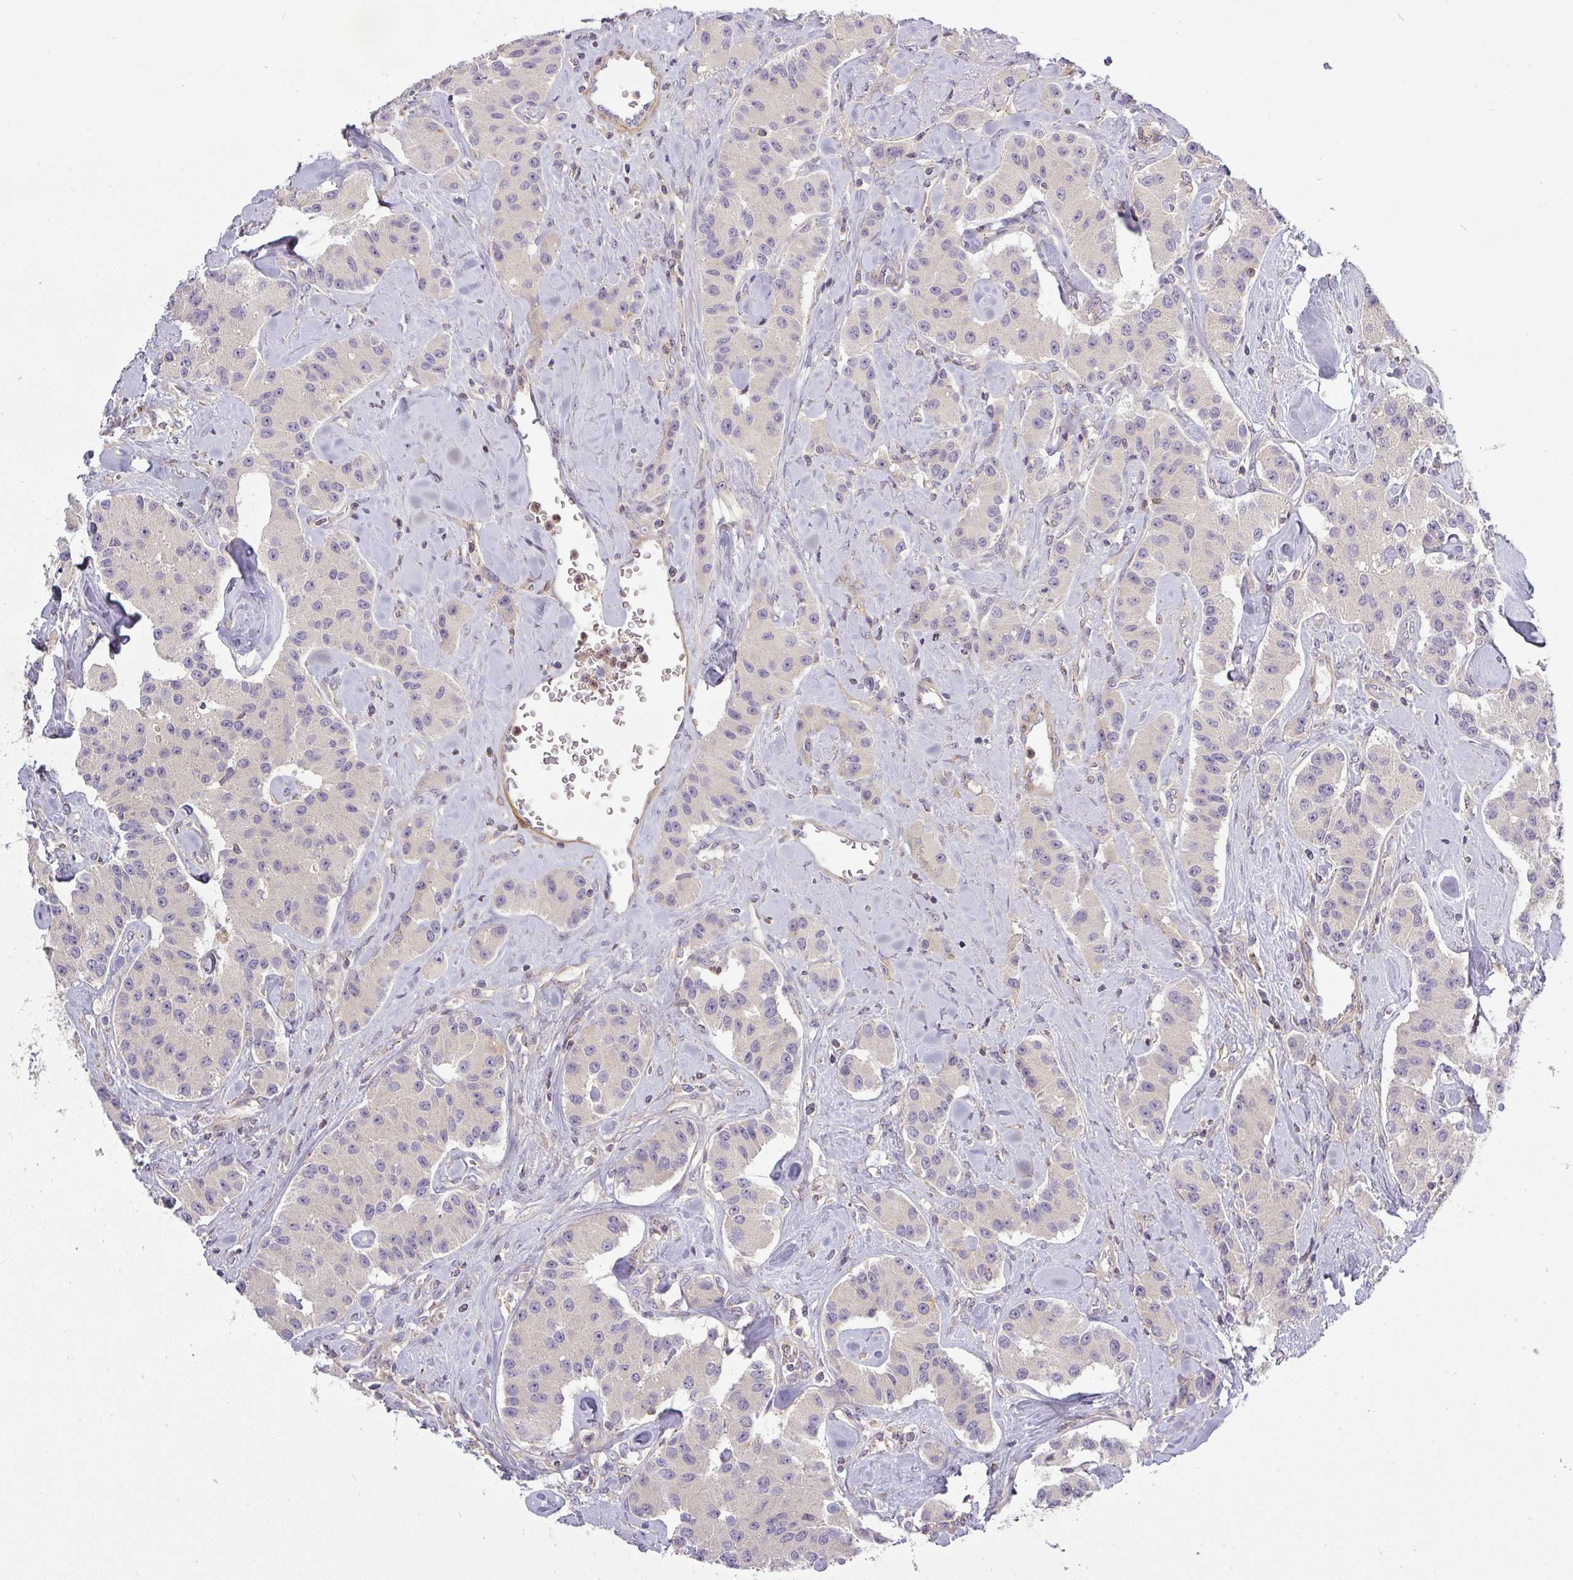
{"staining": {"intensity": "negative", "quantity": "none", "location": "none"}, "tissue": "carcinoid", "cell_type": "Tumor cells", "image_type": "cancer", "snomed": [{"axis": "morphology", "description": "Carcinoid, malignant, NOS"}, {"axis": "topography", "description": "Pancreas"}], "caption": "Immunohistochemistry (IHC) of malignant carcinoid demonstrates no staining in tumor cells.", "gene": "NIN", "patient": {"sex": "male", "age": 41}}